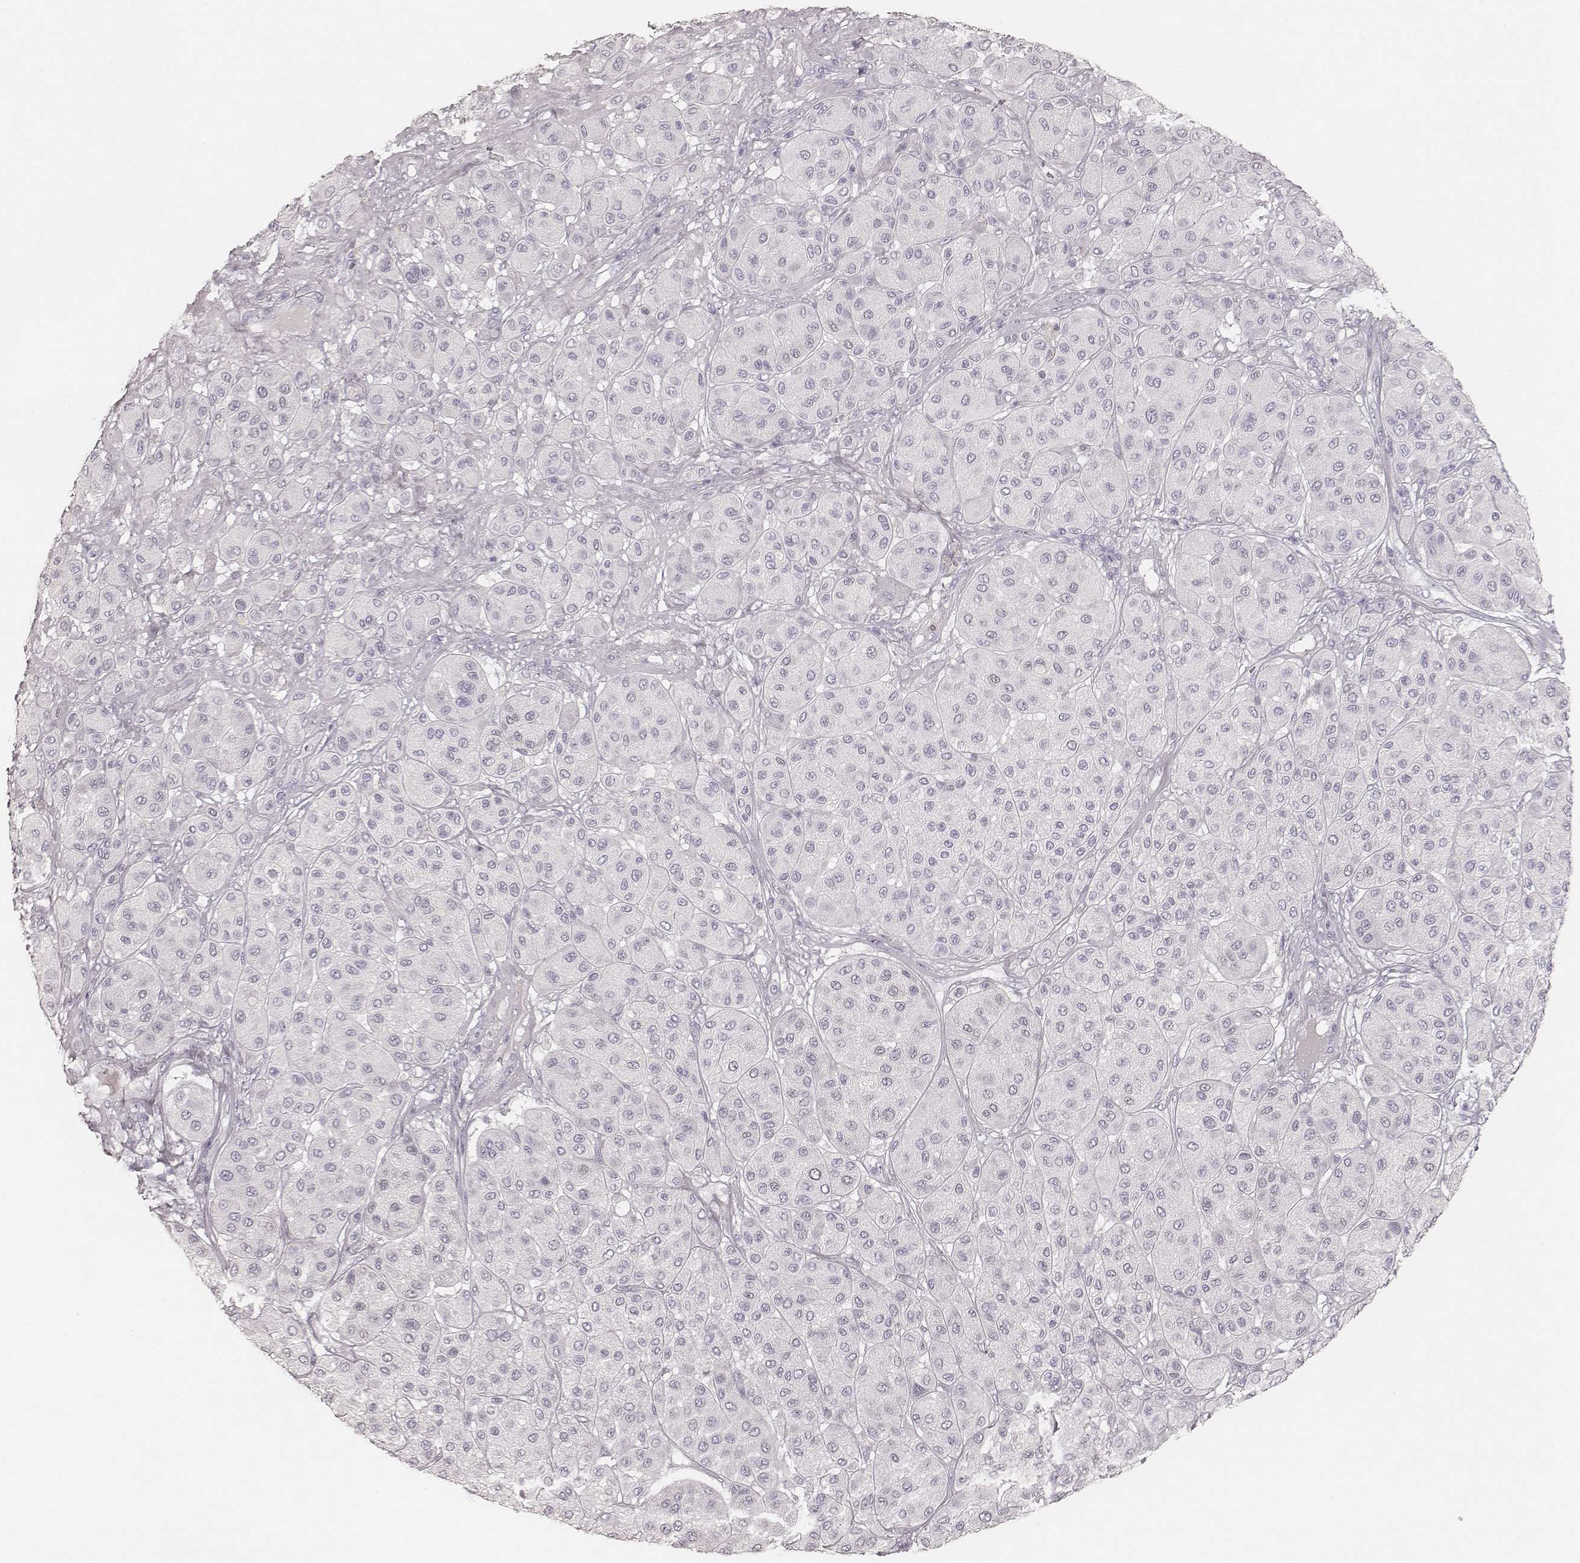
{"staining": {"intensity": "negative", "quantity": "none", "location": "none"}, "tissue": "melanoma", "cell_type": "Tumor cells", "image_type": "cancer", "snomed": [{"axis": "morphology", "description": "Malignant melanoma, Metastatic site"}, {"axis": "topography", "description": "Smooth muscle"}], "caption": "The photomicrograph displays no significant expression in tumor cells of malignant melanoma (metastatic site).", "gene": "KRT31", "patient": {"sex": "male", "age": 41}}